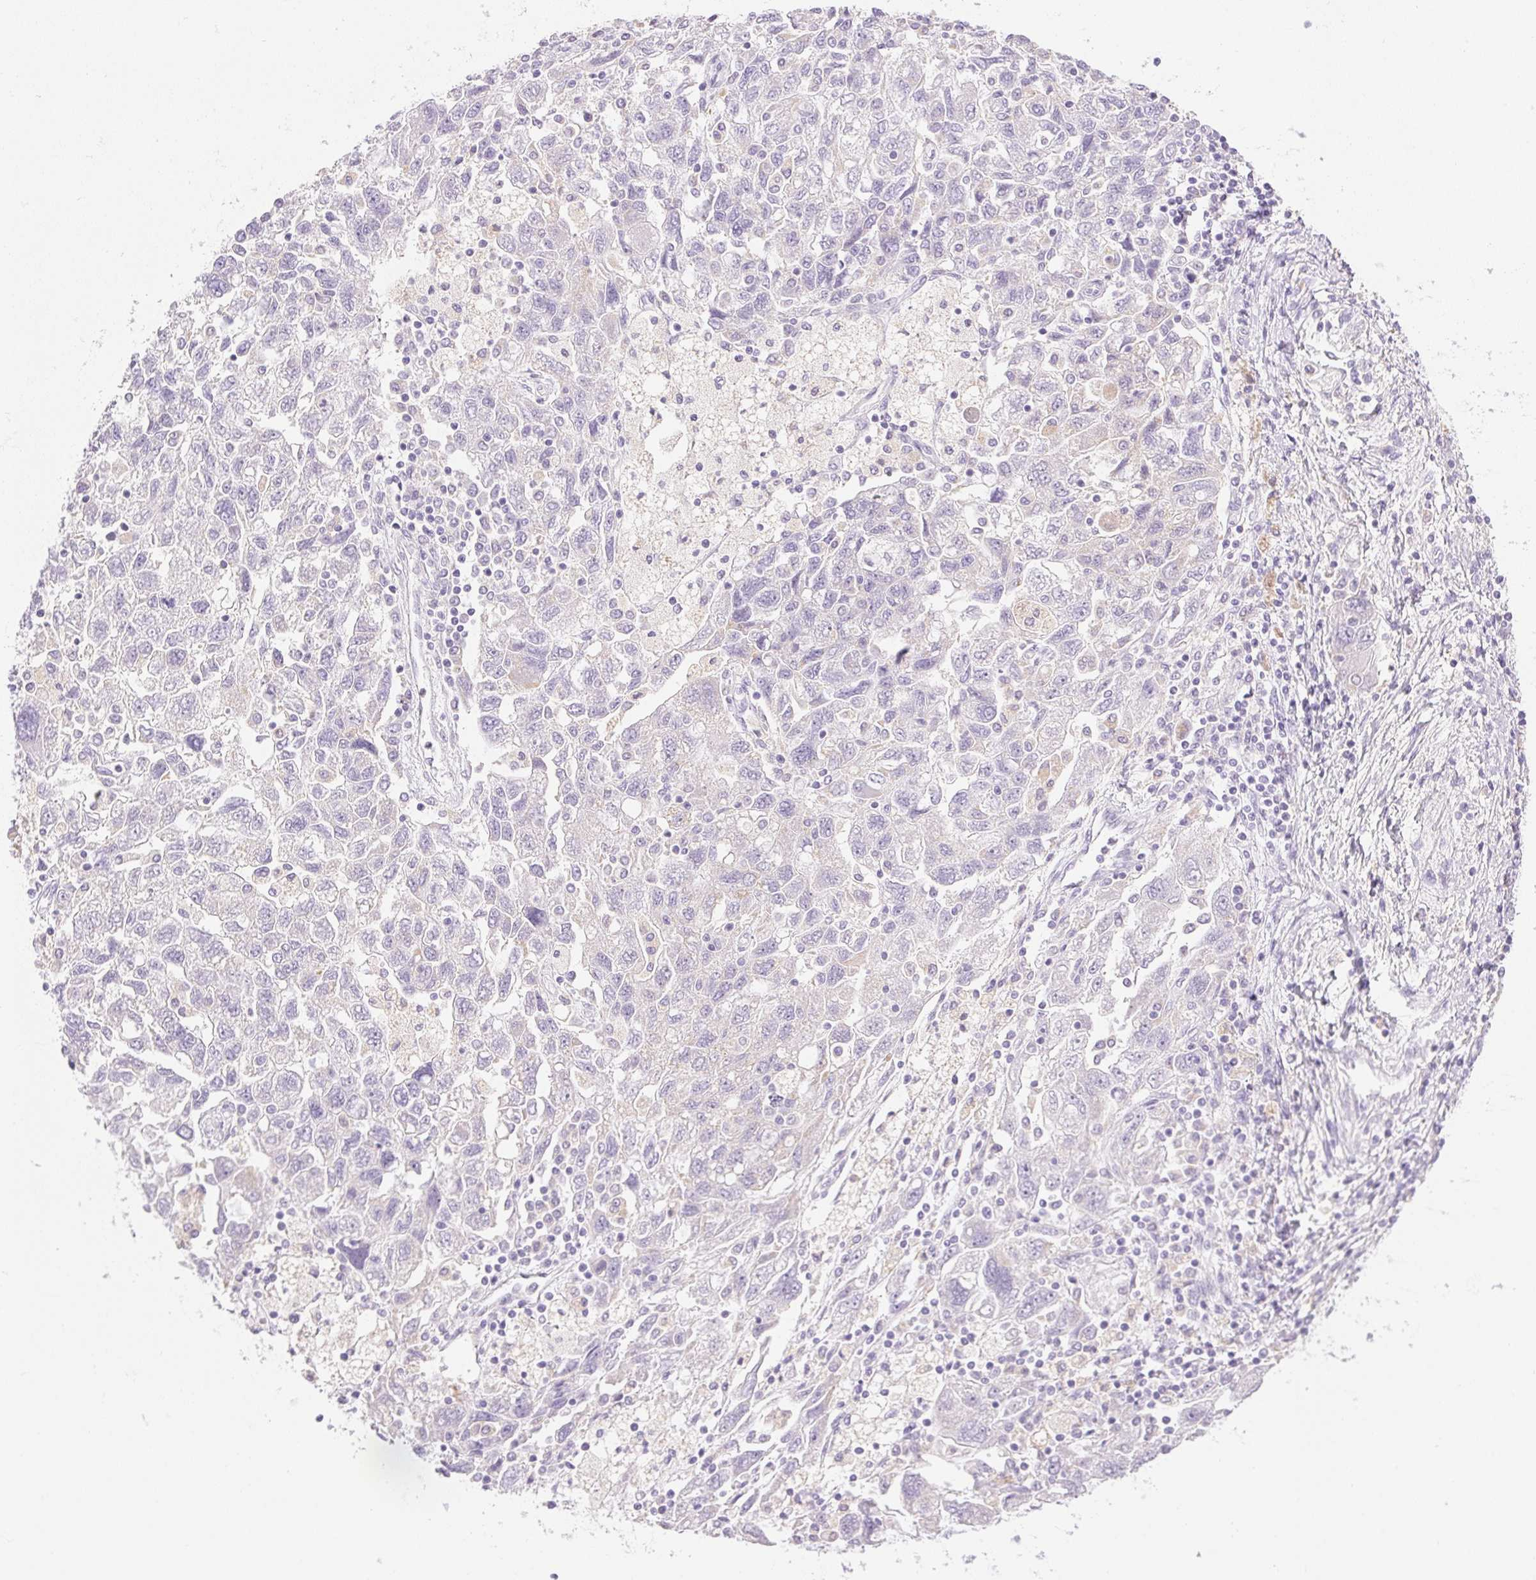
{"staining": {"intensity": "negative", "quantity": "none", "location": "none"}, "tissue": "ovarian cancer", "cell_type": "Tumor cells", "image_type": "cancer", "snomed": [{"axis": "morphology", "description": "Carcinoma, NOS"}, {"axis": "morphology", "description": "Cystadenocarcinoma, serous, NOS"}, {"axis": "topography", "description": "Ovary"}], "caption": "Protein analysis of carcinoma (ovarian) demonstrates no significant staining in tumor cells.", "gene": "ATP6V1G3", "patient": {"sex": "female", "age": 69}}